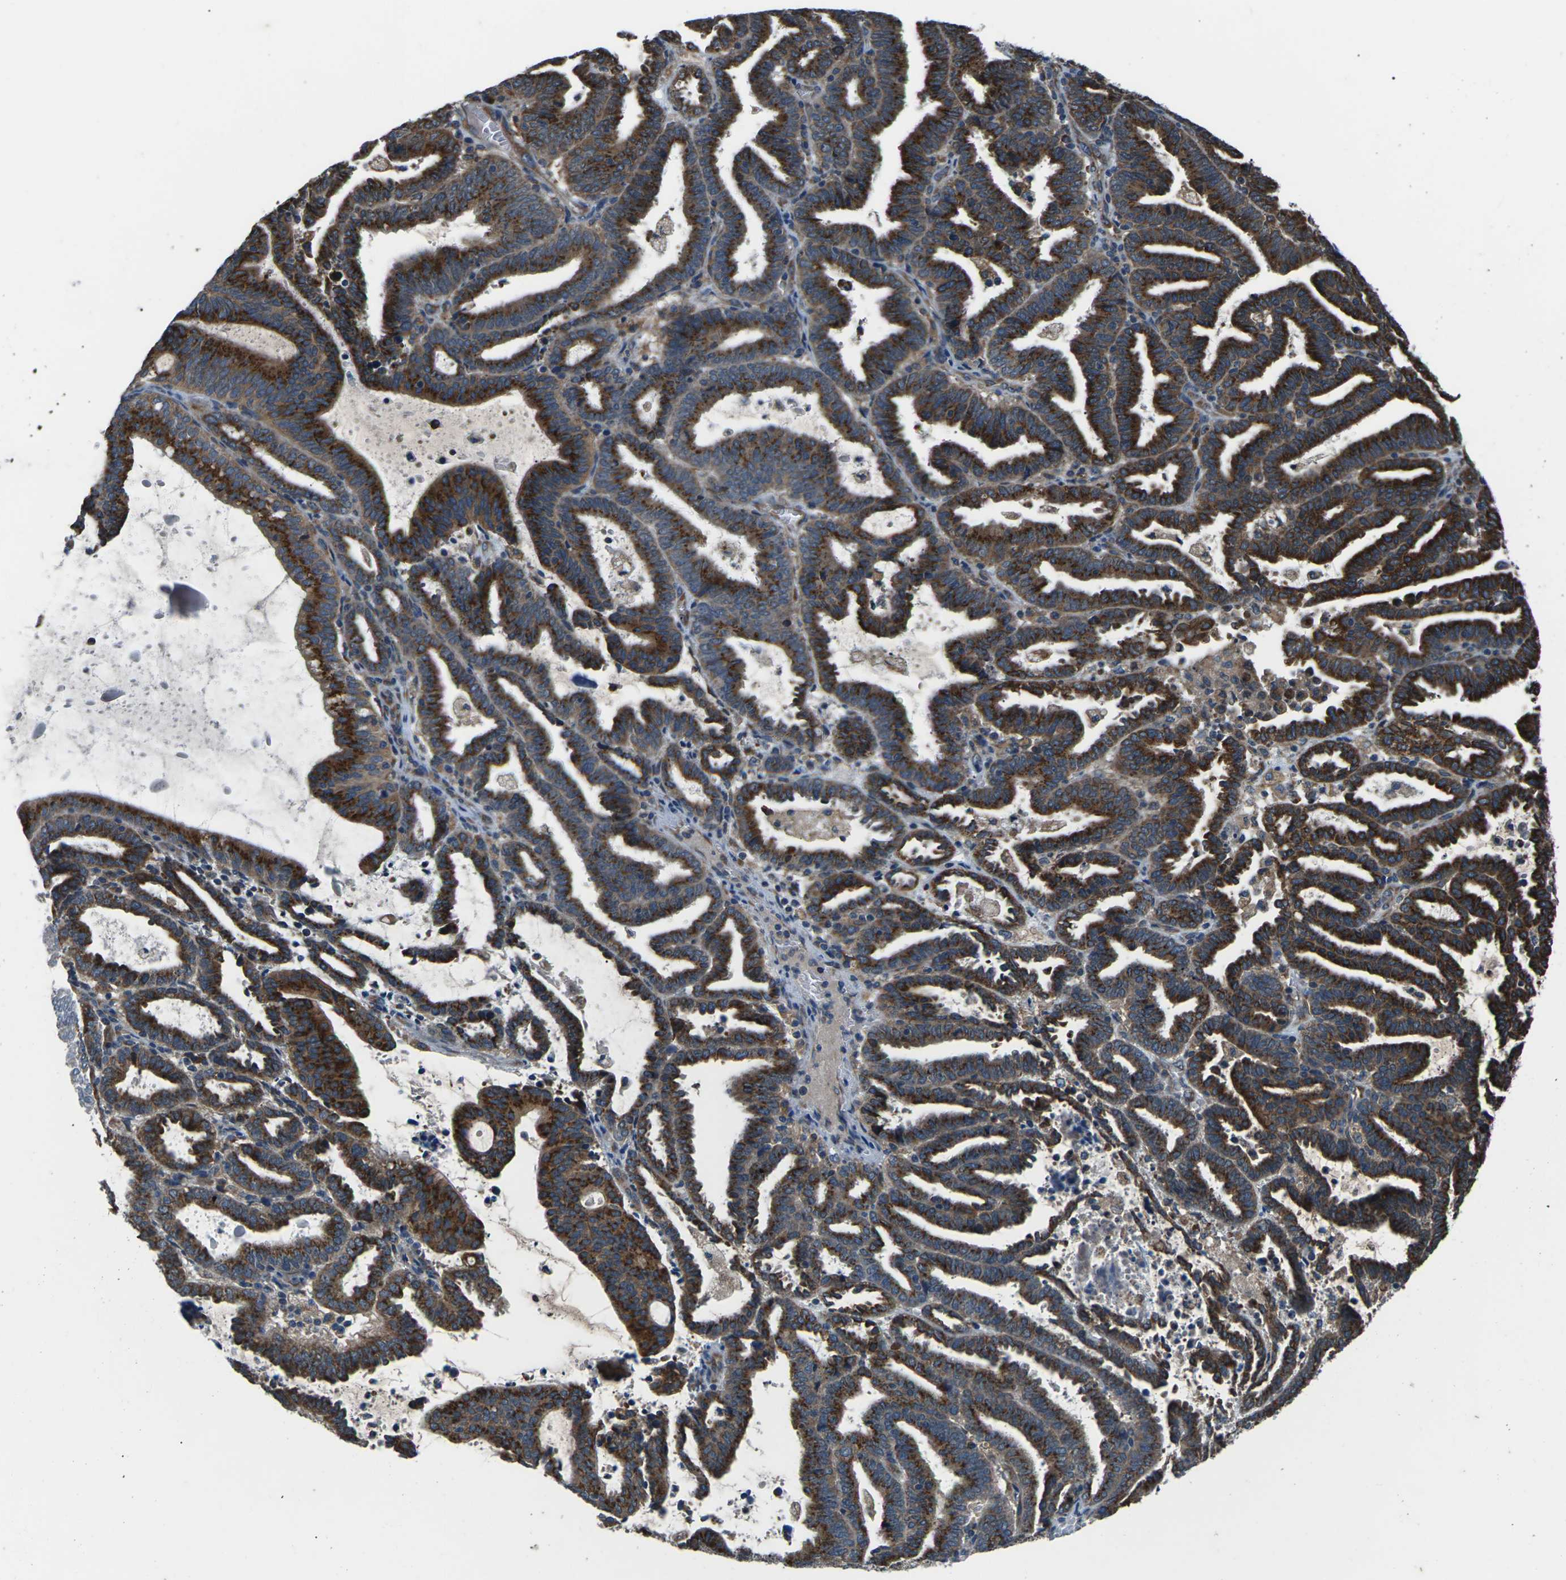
{"staining": {"intensity": "strong", "quantity": ">75%", "location": "cytoplasmic/membranous"}, "tissue": "endometrial cancer", "cell_type": "Tumor cells", "image_type": "cancer", "snomed": [{"axis": "morphology", "description": "Adenocarcinoma, NOS"}, {"axis": "topography", "description": "Uterus"}], "caption": "Tumor cells show strong cytoplasmic/membranous positivity in about >75% of cells in endometrial cancer (adenocarcinoma).", "gene": "GABRP", "patient": {"sex": "female", "age": 83}}